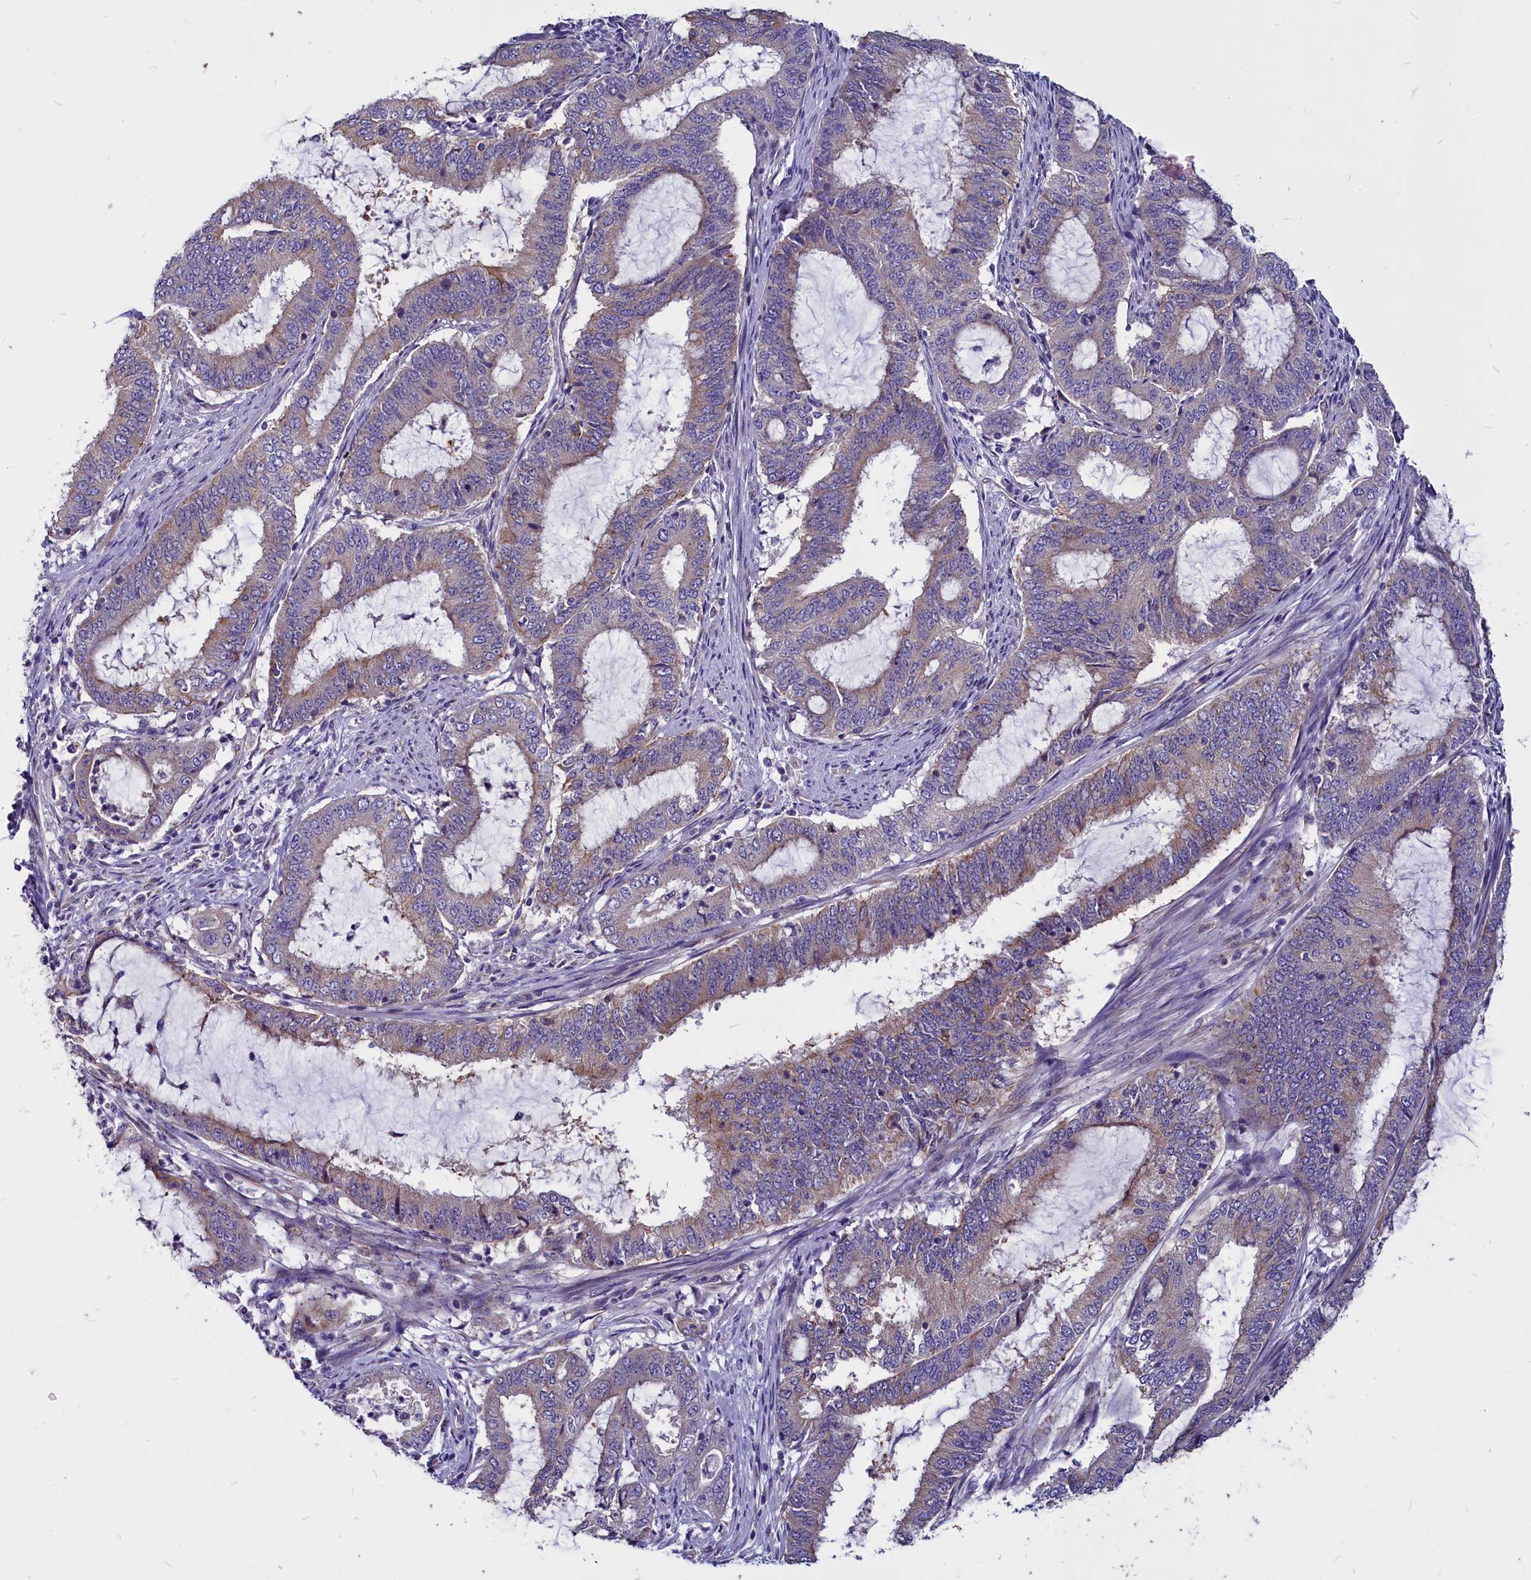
{"staining": {"intensity": "weak", "quantity": "25%-75%", "location": "cytoplasmic/membranous"}, "tissue": "endometrial cancer", "cell_type": "Tumor cells", "image_type": "cancer", "snomed": [{"axis": "morphology", "description": "Adenocarcinoma, NOS"}, {"axis": "topography", "description": "Endometrium"}], "caption": "Immunohistochemical staining of human endometrial cancer exhibits low levels of weak cytoplasmic/membranous protein positivity in about 25%-75% of tumor cells.", "gene": "CEP170", "patient": {"sex": "female", "age": 51}}